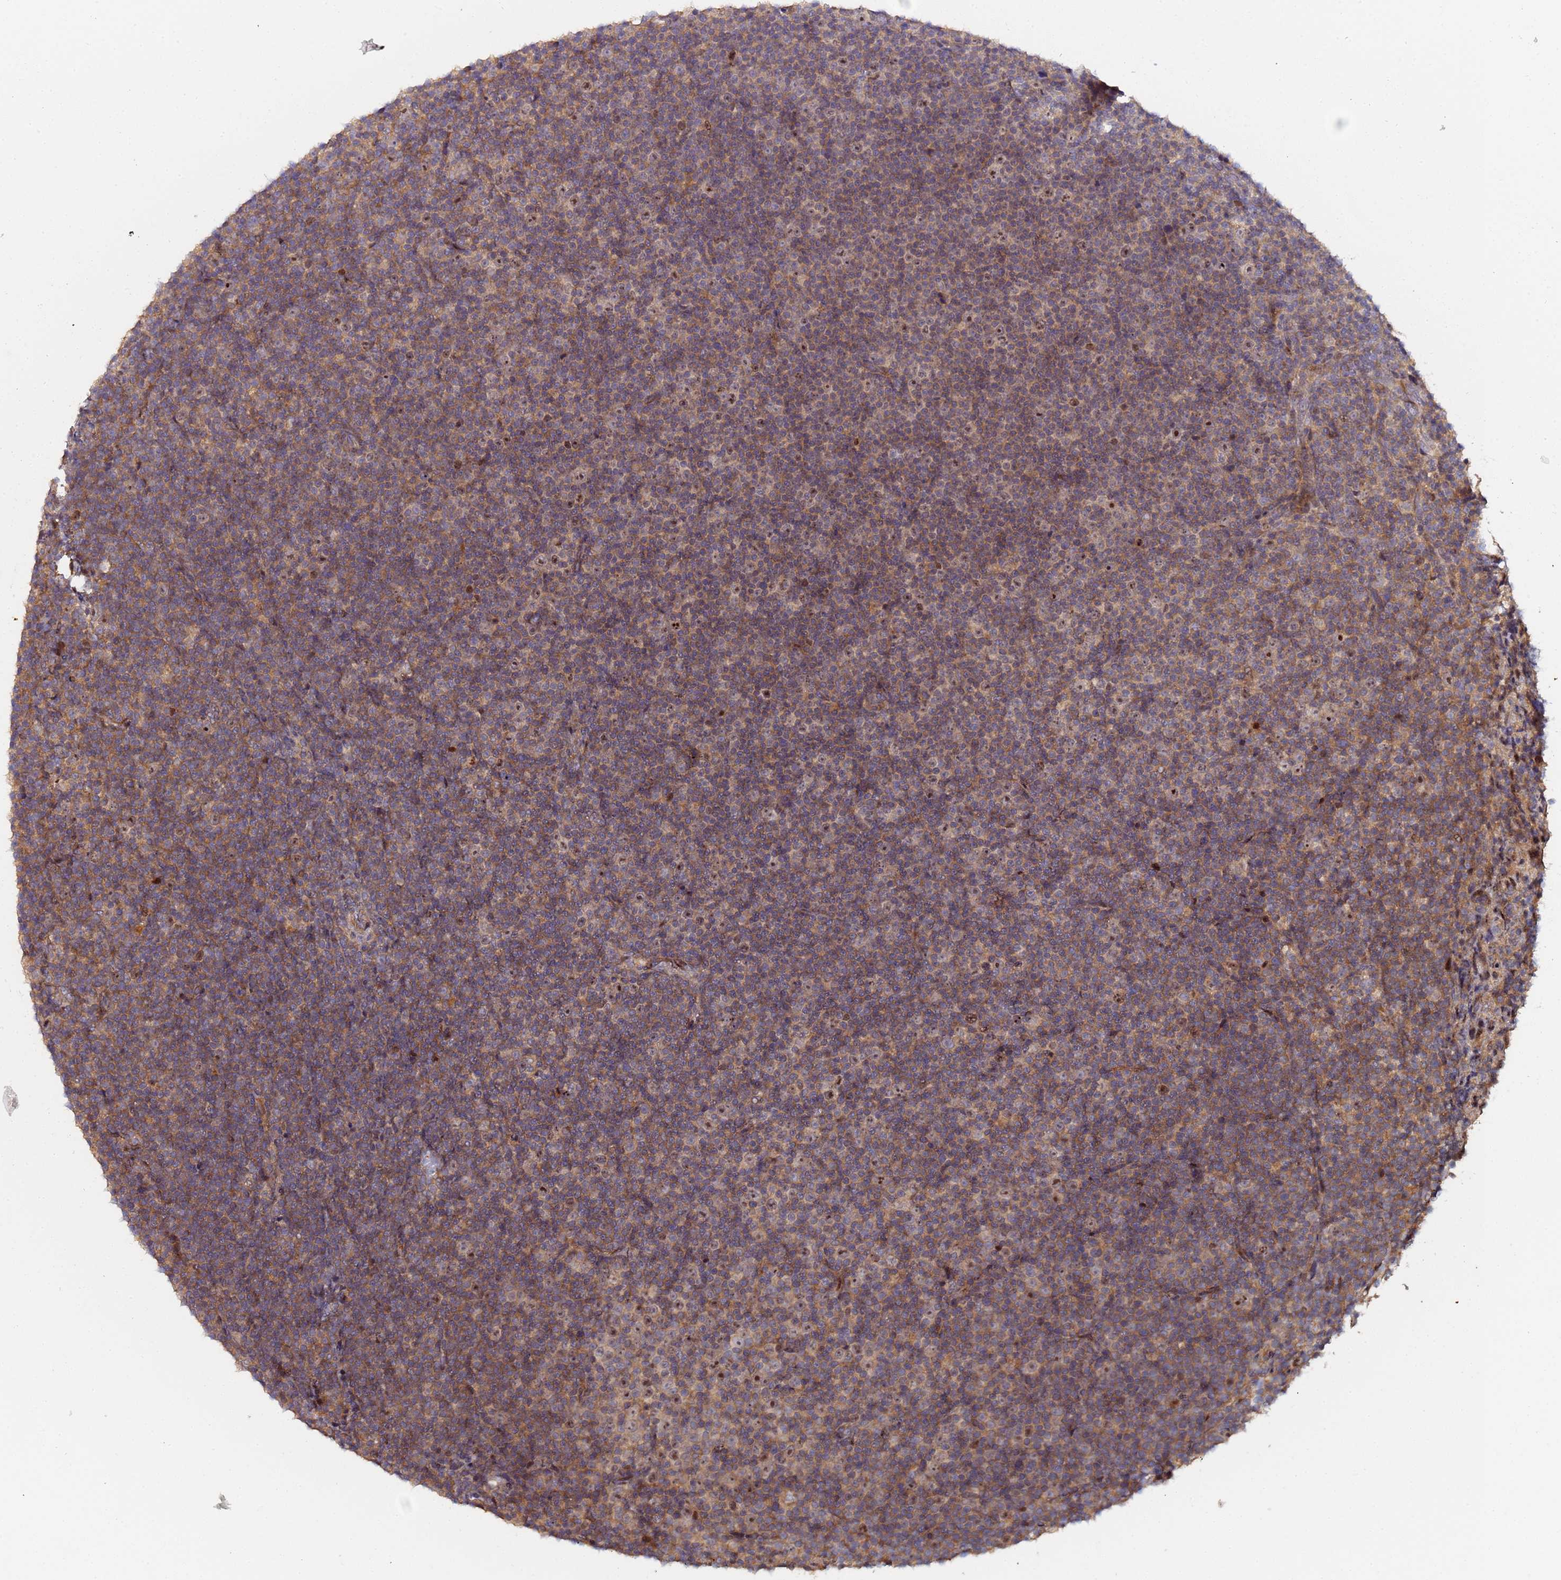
{"staining": {"intensity": "moderate", "quantity": "25%-75%", "location": "cytoplasmic/membranous,nuclear"}, "tissue": "lymphoma", "cell_type": "Tumor cells", "image_type": "cancer", "snomed": [{"axis": "morphology", "description": "Malignant lymphoma, non-Hodgkin's type, Low grade"}, {"axis": "topography", "description": "Lymph node"}], "caption": "Low-grade malignant lymphoma, non-Hodgkin's type stained for a protein (brown) exhibits moderate cytoplasmic/membranous and nuclear positive staining in approximately 25%-75% of tumor cells.", "gene": "OSER1", "patient": {"sex": "female", "age": 67}}